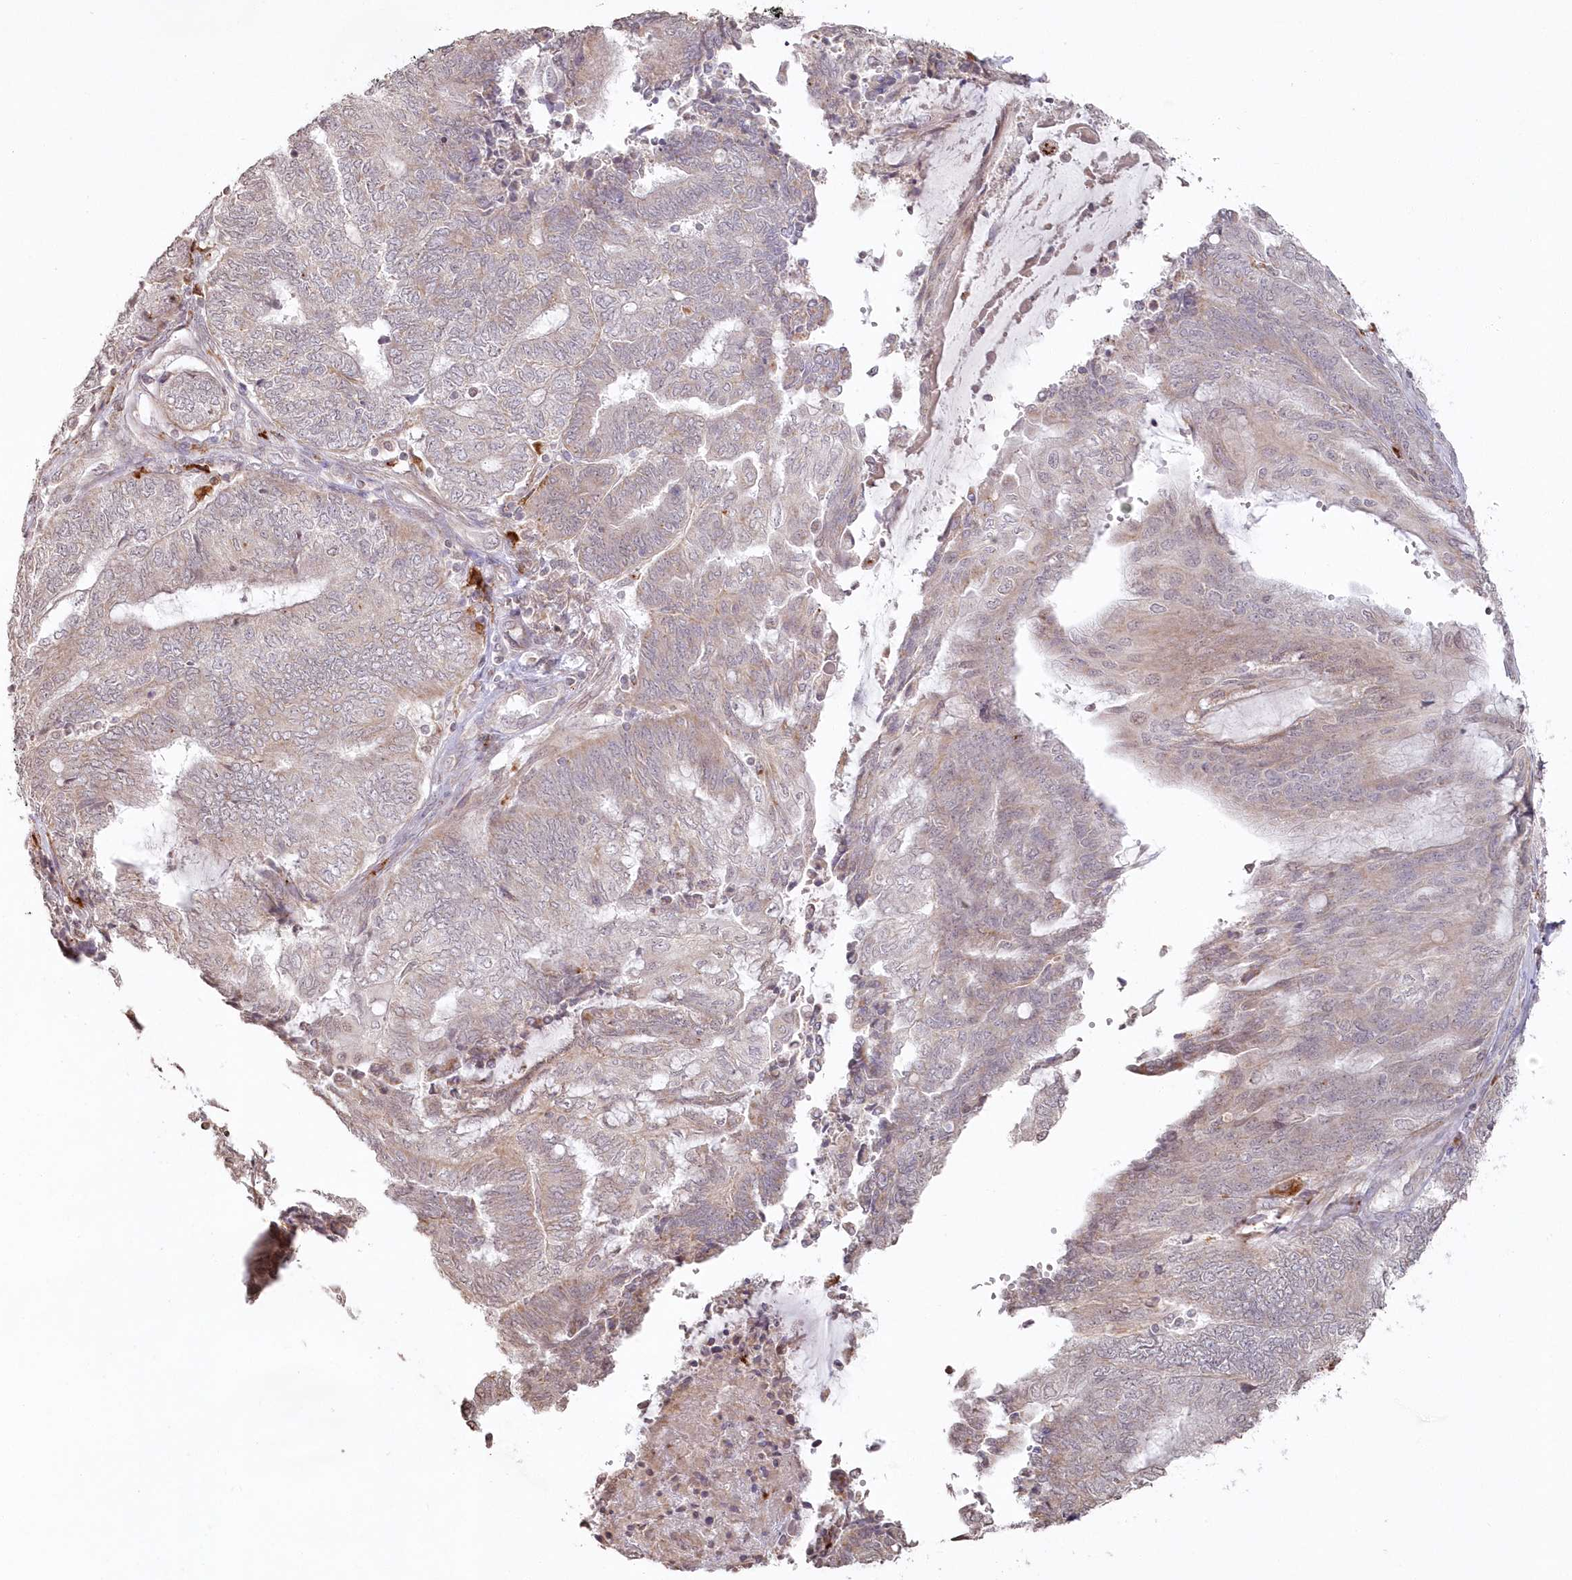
{"staining": {"intensity": "weak", "quantity": "25%-75%", "location": "cytoplasmic/membranous"}, "tissue": "endometrial cancer", "cell_type": "Tumor cells", "image_type": "cancer", "snomed": [{"axis": "morphology", "description": "Adenocarcinoma, NOS"}, {"axis": "topography", "description": "Uterus"}, {"axis": "topography", "description": "Endometrium"}], "caption": "A micrograph of endometrial cancer stained for a protein exhibits weak cytoplasmic/membranous brown staining in tumor cells.", "gene": "ARSB", "patient": {"sex": "female", "age": 70}}